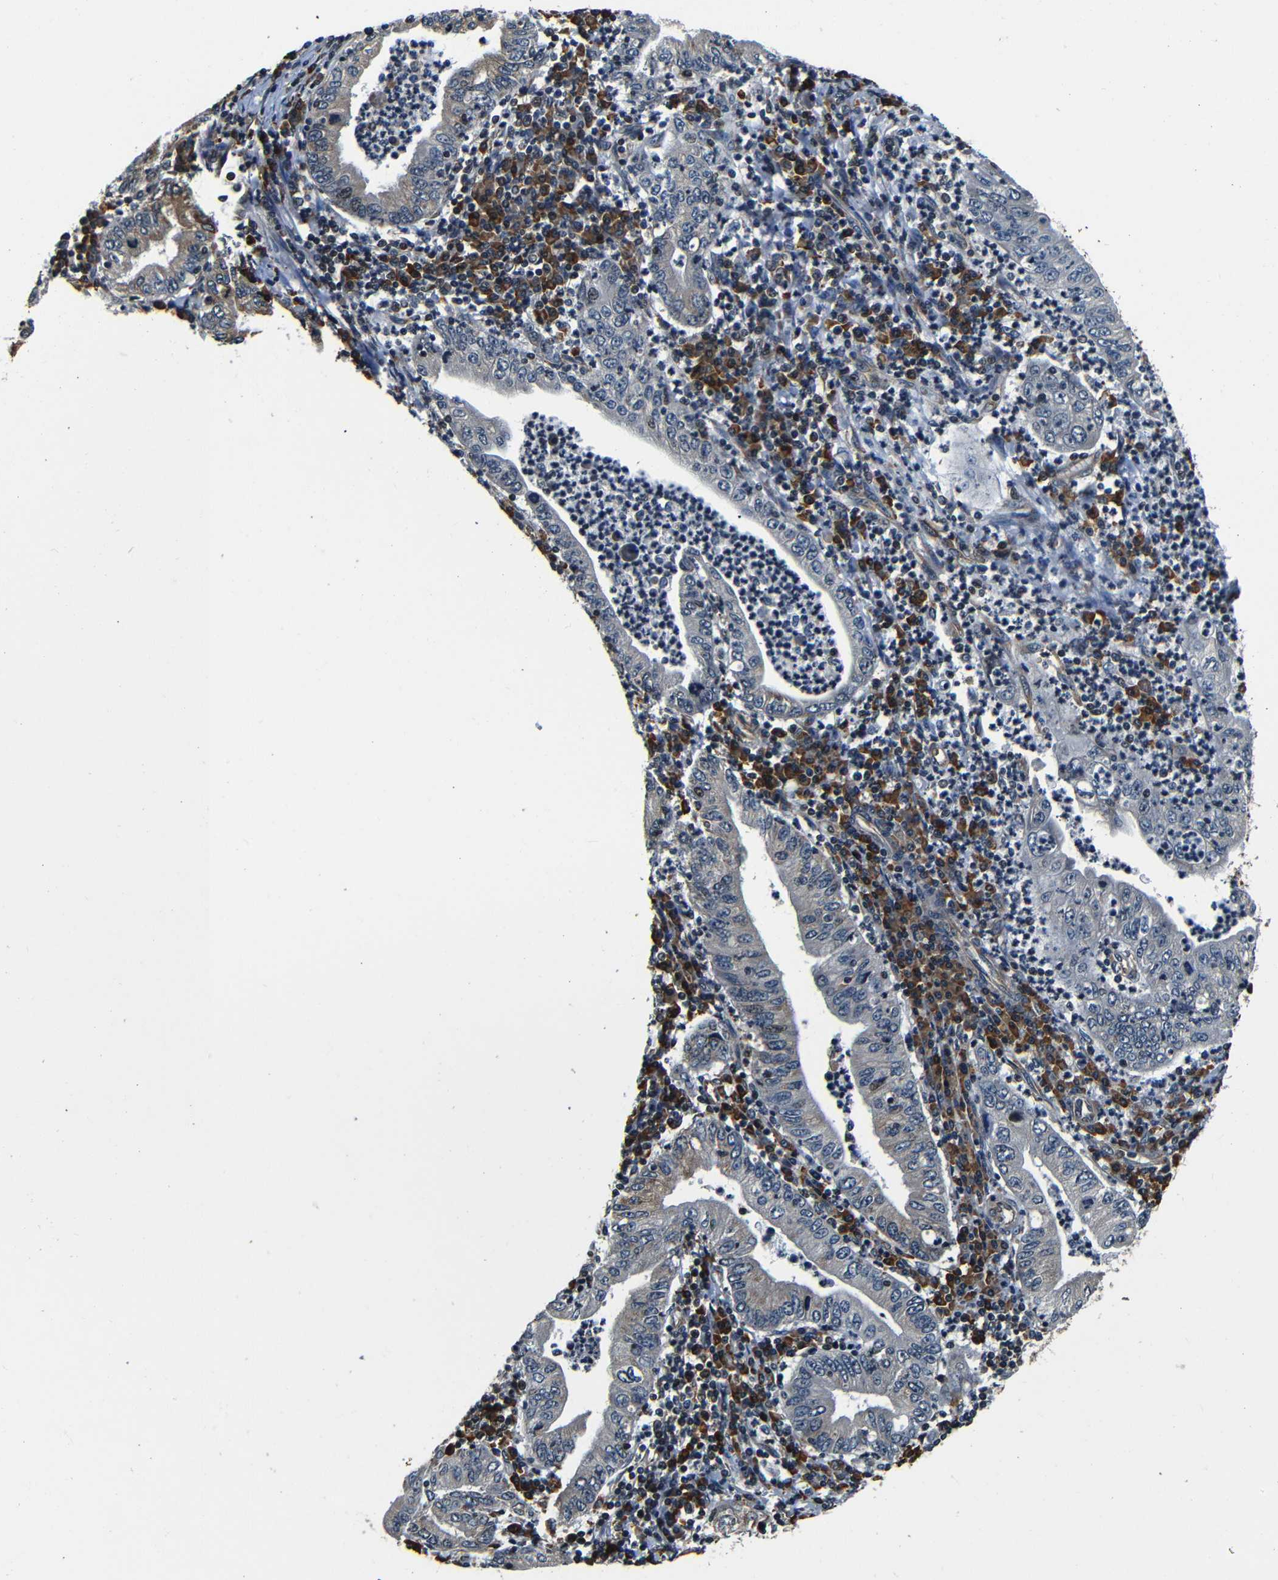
{"staining": {"intensity": "moderate", "quantity": "<25%", "location": "cytoplasmic/membranous"}, "tissue": "stomach cancer", "cell_type": "Tumor cells", "image_type": "cancer", "snomed": [{"axis": "morphology", "description": "Normal tissue, NOS"}, {"axis": "morphology", "description": "Adenocarcinoma, NOS"}, {"axis": "topography", "description": "Esophagus"}, {"axis": "topography", "description": "Stomach, upper"}, {"axis": "topography", "description": "Peripheral nerve tissue"}], "caption": "Immunohistochemistry of adenocarcinoma (stomach) shows low levels of moderate cytoplasmic/membranous staining in about <25% of tumor cells.", "gene": "NCBP3", "patient": {"sex": "male", "age": 62}}